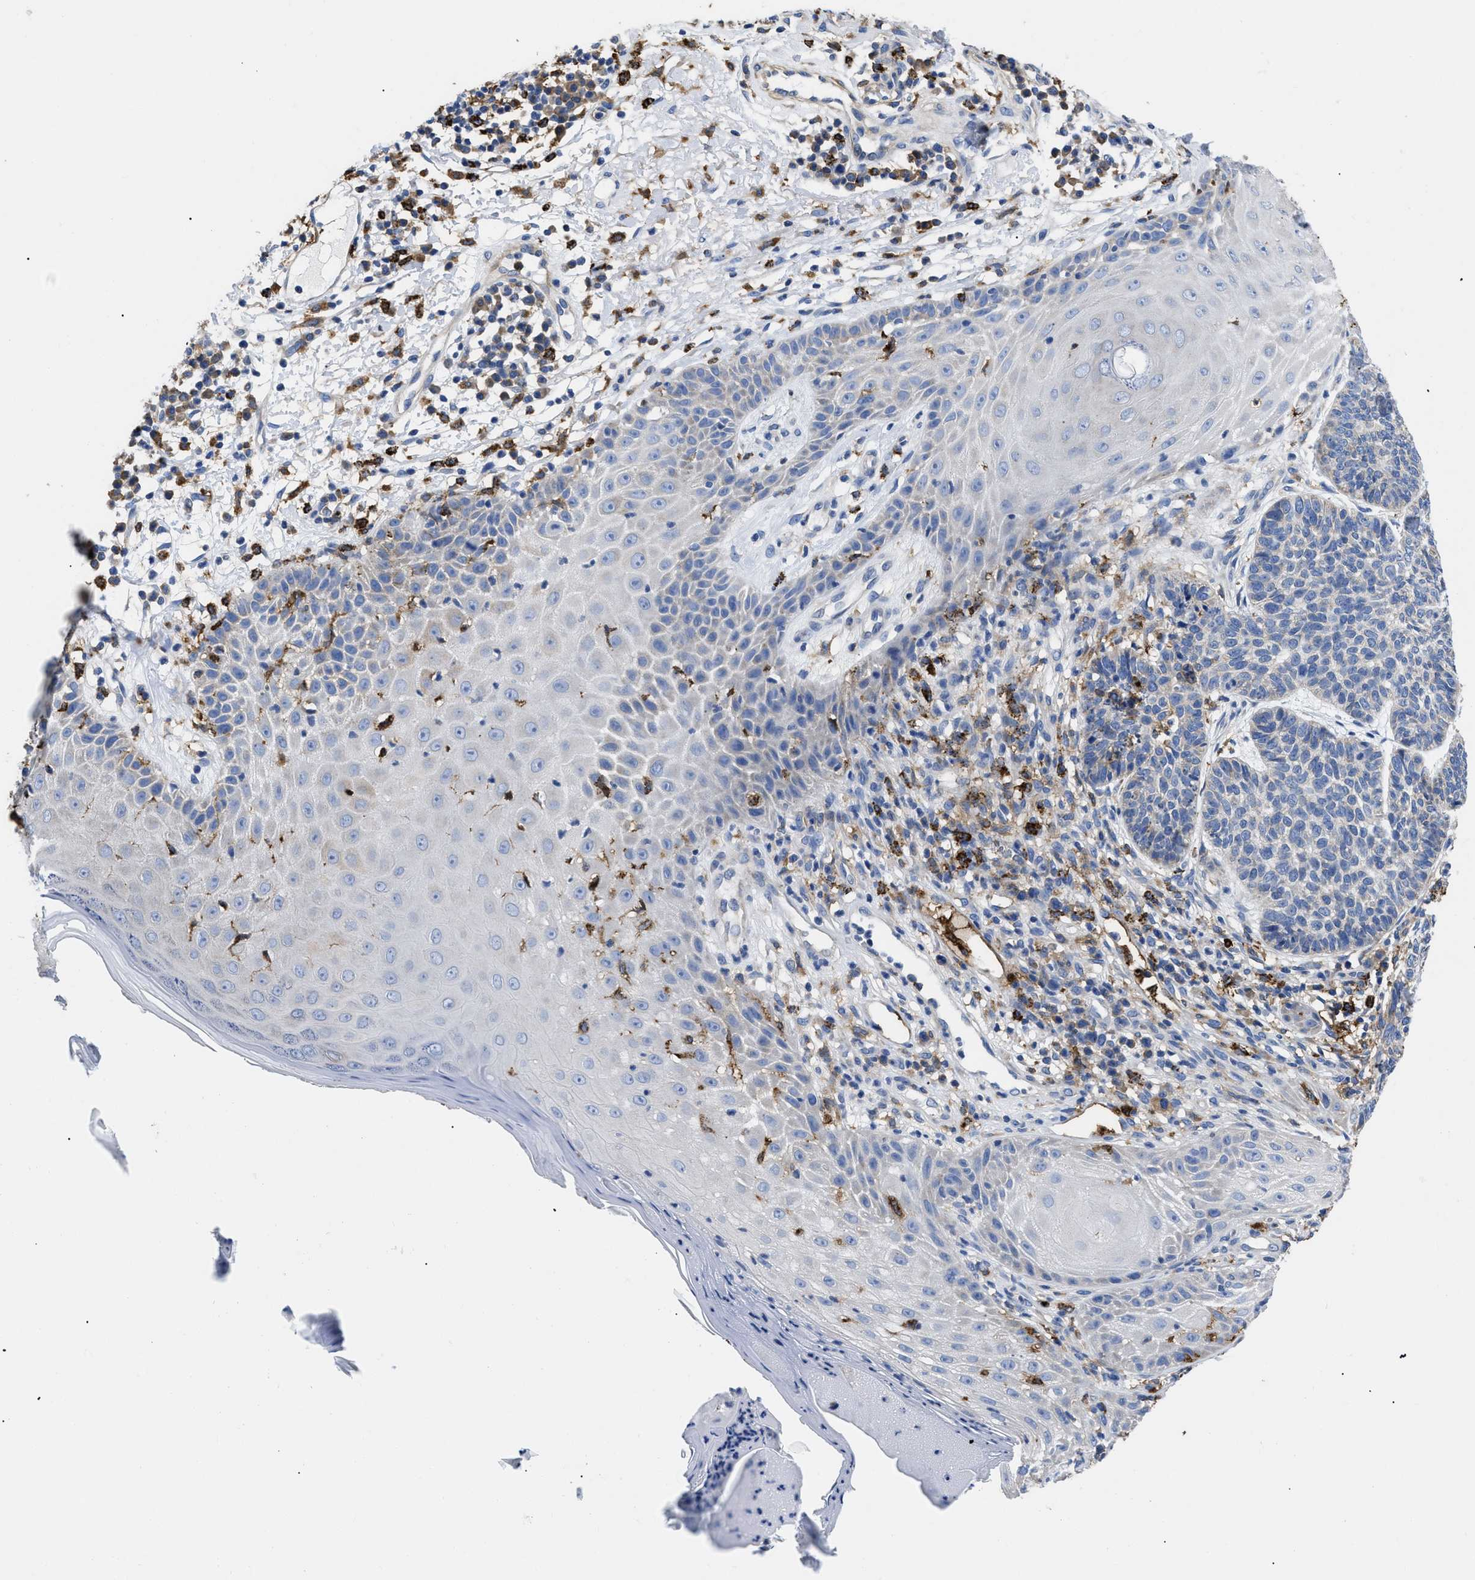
{"staining": {"intensity": "weak", "quantity": "<25%", "location": "cytoplasmic/membranous"}, "tissue": "skin cancer", "cell_type": "Tumor cells", "image_type": "cancer", "snomed": [{"axis": "morphology", "description": "Normal tissue, NOS"}, {"axis": "morphology", "description": "Basal cell carcinoma"}, {"axis": "topography", "description": "Skin"}], "caption": "Immunohistochemical staining of skin cancer (basal cell carcinoma) displays no significant staining in tumor cells.", "gene": "HLA-DPA1", "patient": {"sex": "male", "age": 79}}